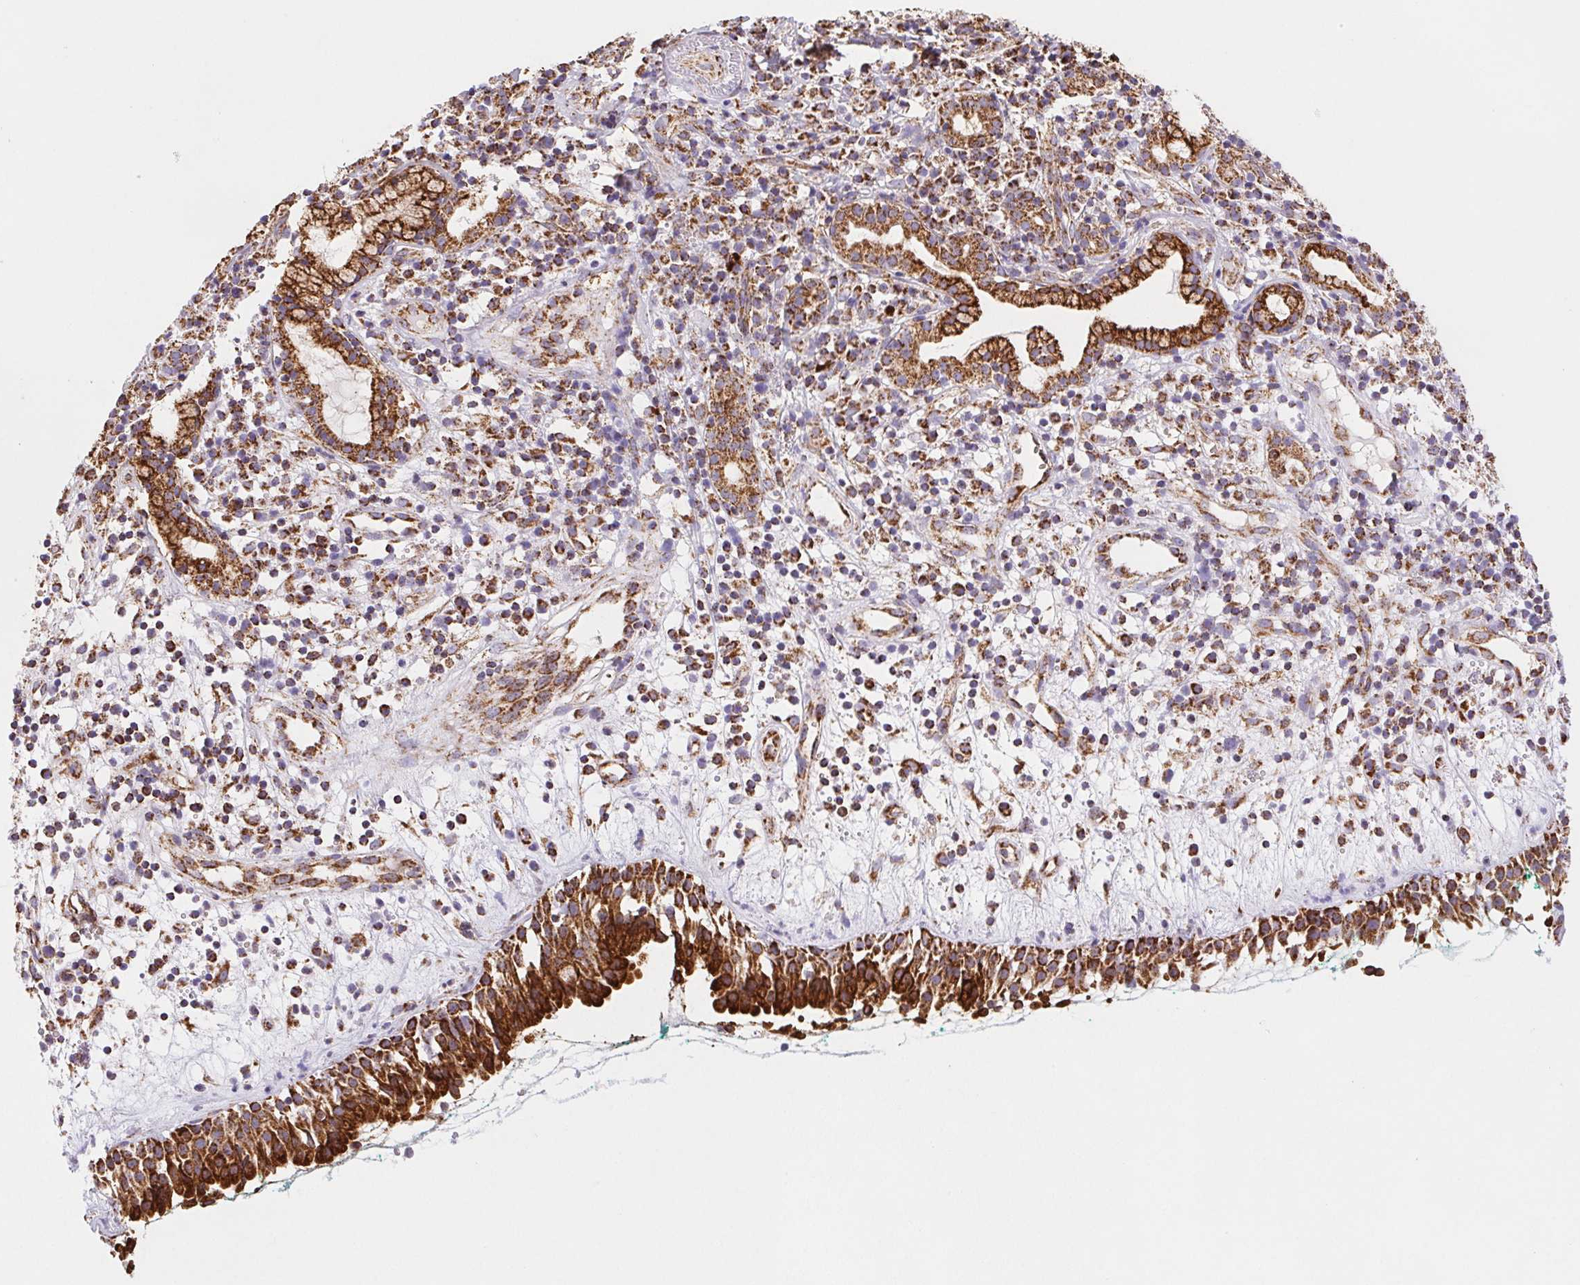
{"staining": {"intensity": "strong", "quantity": ">75%", "location": "cytoplasmic/membranous"}, "tissue": "nasopharynx", "cell_type": "Respiratory epithelial cells", "image_type": "normal", "snomed": [{"axis": "morphology", "description": "Normal tissue, NOS"}, {"axis": "morphology", "description": "Basal cell carcinoma"}, {"axis": "topography", "description": "Cartilage tissue"}, {"axis": "topography", "description": "Nasopharynx"}, {"axis": "topography", "description": "Oral tissue"}], "caption": "IHC (DAB) staining of normal human nasopharynx shows strong cytoplasmic/membranous protein expression in approximately >75% of respiratory epithelial cells.", "gene": "NIPSNAP2", "patient": {"sex": "female", "age": 77}}